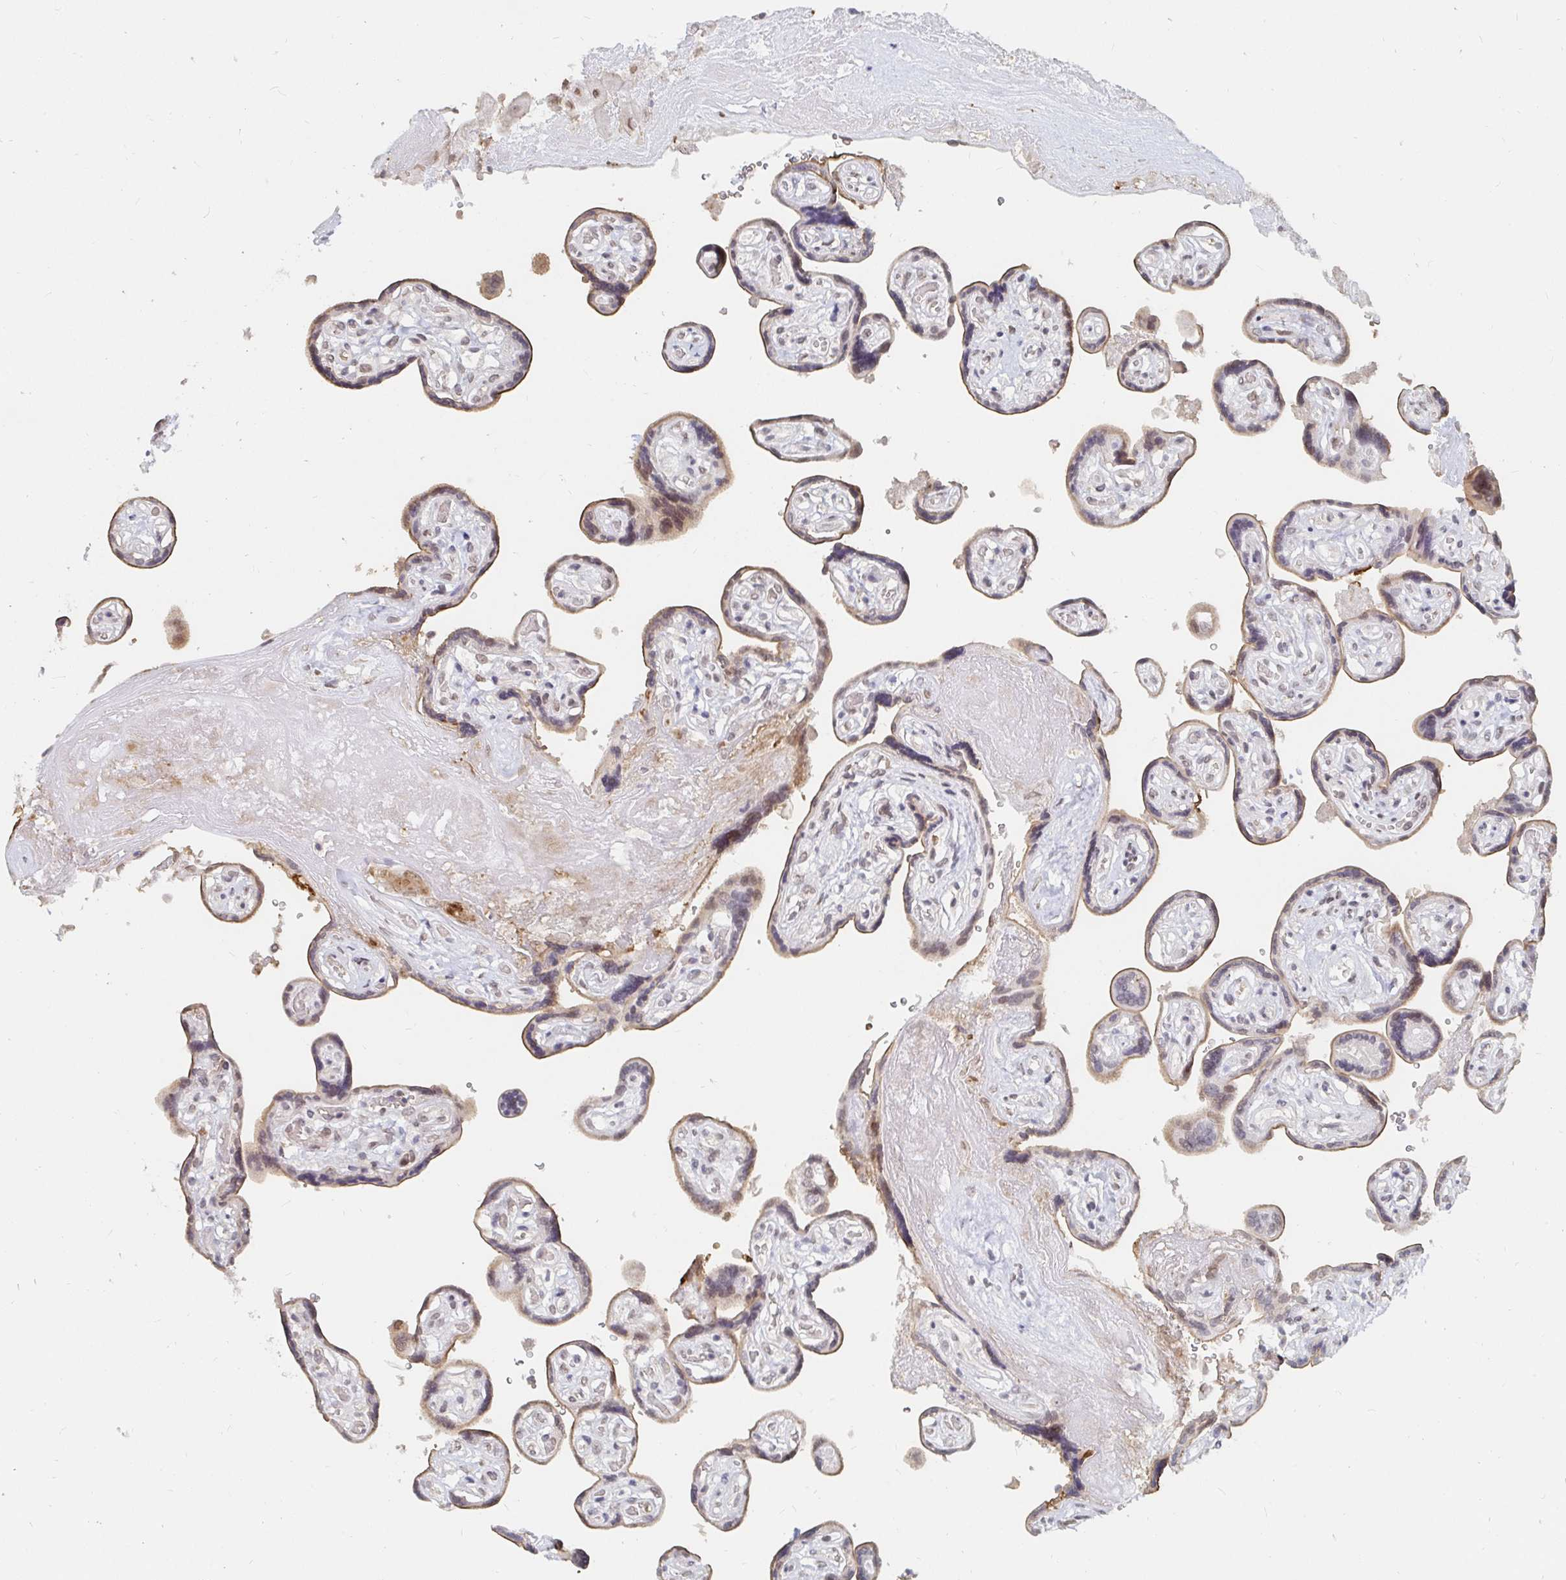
{"staining": {"intensity": "weak", "quantity": "25%-75%", "location": "cytoplasmic/membranous,nuclear"}, "tissue": "placenta", "cell_type": "Trophoblastic cells", "image_type": "normal", "snomed": [{"axis": "morphology", "description": "Normal tissue, NOS"}, {"axis": "topography", "description": "Placenta"}], "caption": "DAB immunohistochemical staining of unremarkable placenta exhibits weak cytoplasmic/membranous,nuclear protein positivity in approximately 25%-75% of trophoblastic cells.", "gene": "CHD2", "patient": {"sex": "female", "age": 32}}